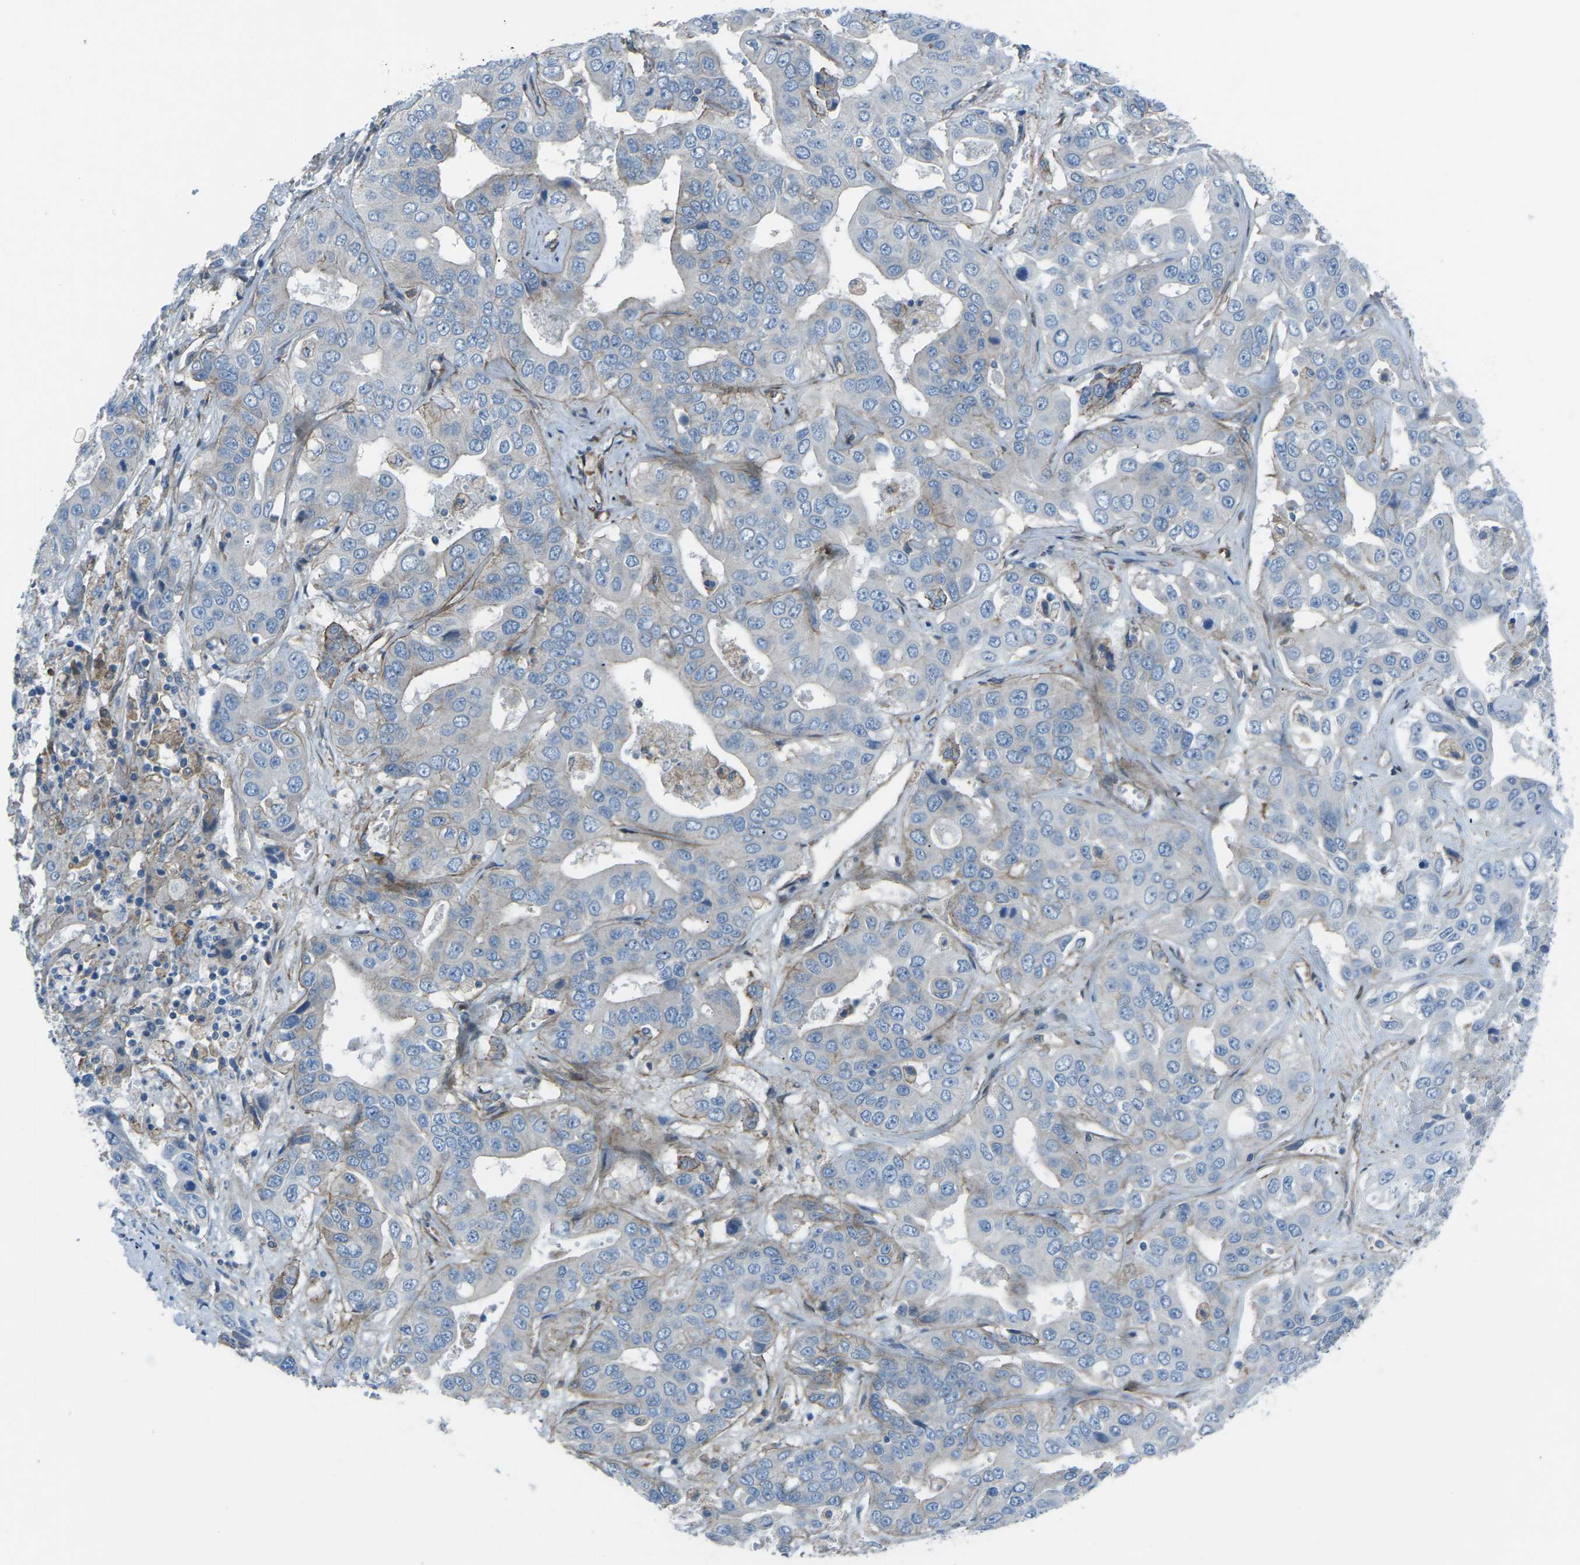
{"staining": {"intensity": "negative", "quantity": "none", "location": "none"}, "tissue": "liver cancer", "cell_type": "Tumor cells", "image_type": "cancer", "snomed": [{"axis": "morphology", "description": "Cholangiocarcinoma"}, {"axis": "topography", "description": "Liver"}], "caption": "The micrograph demonstrates no staining of tumor cells in liver cancer.", "gene": "UTRN", "patient": {"sex": "female", "age": 52}}